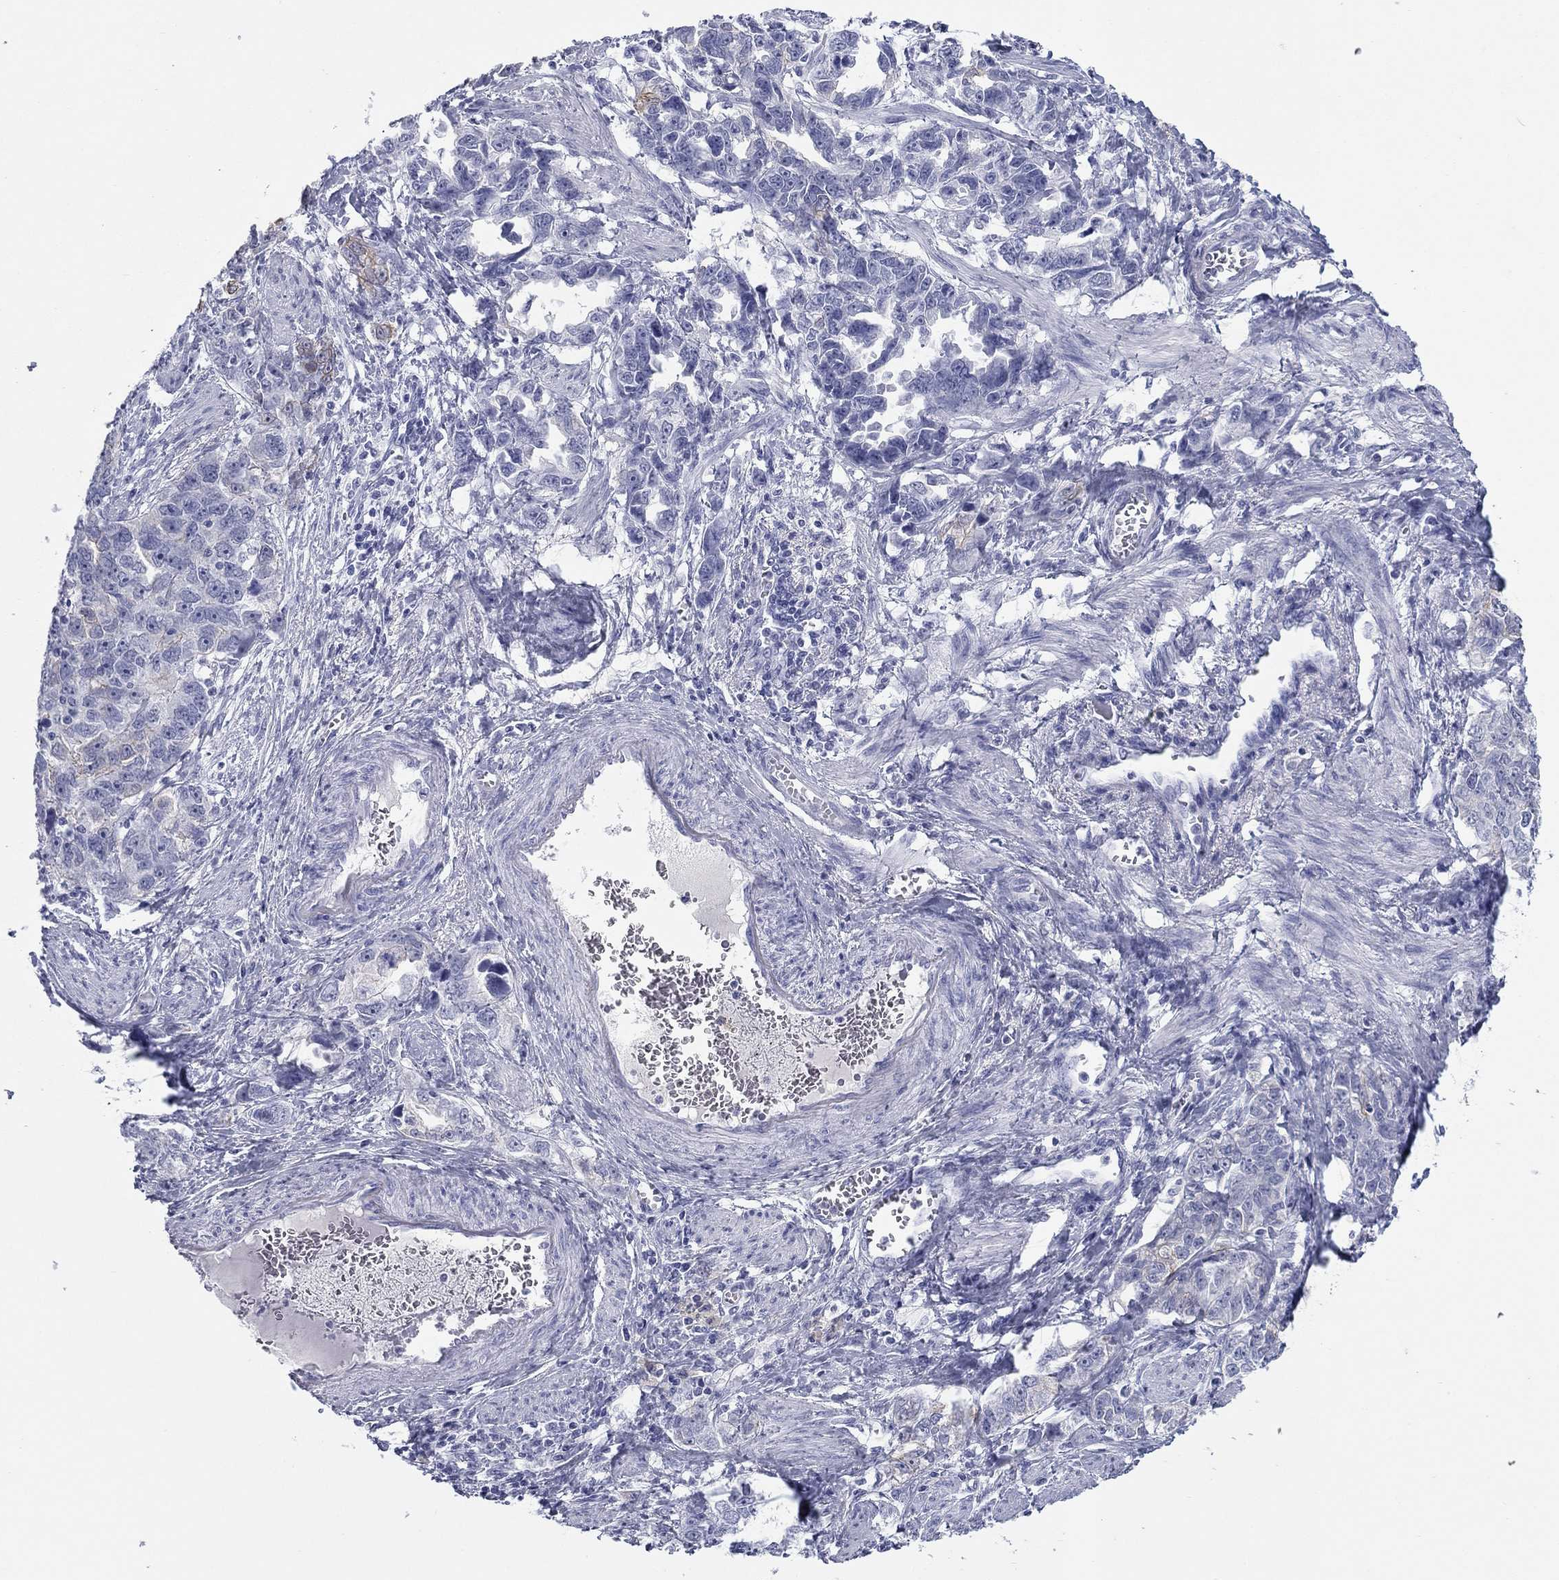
{"staining": {"intensity": "weak", "quantity": "<25%", "location": "cytoplasmic/membranous"}, "tissue": "ovarian cancer", "cell_type": "Tumor cells", "image_type": "cancer", "snomed": [{"axis": "morphology", "description": "Cystadenocarcinoma, serous, NOS"}, {"axis": "topography", "description": "Ovary"}], "caption": "Micrograph shows no protein expression in tumor cells of serous cystadenocarcinoma (ovarian) tissue. The staining was performed using DAB to visualize the protein expression in brown, while the nuclei were stained in blue with hematoxylin (Magnification: 20x).", "gene": "KRT75", "patient": {"sex": "female", "age": 51}}